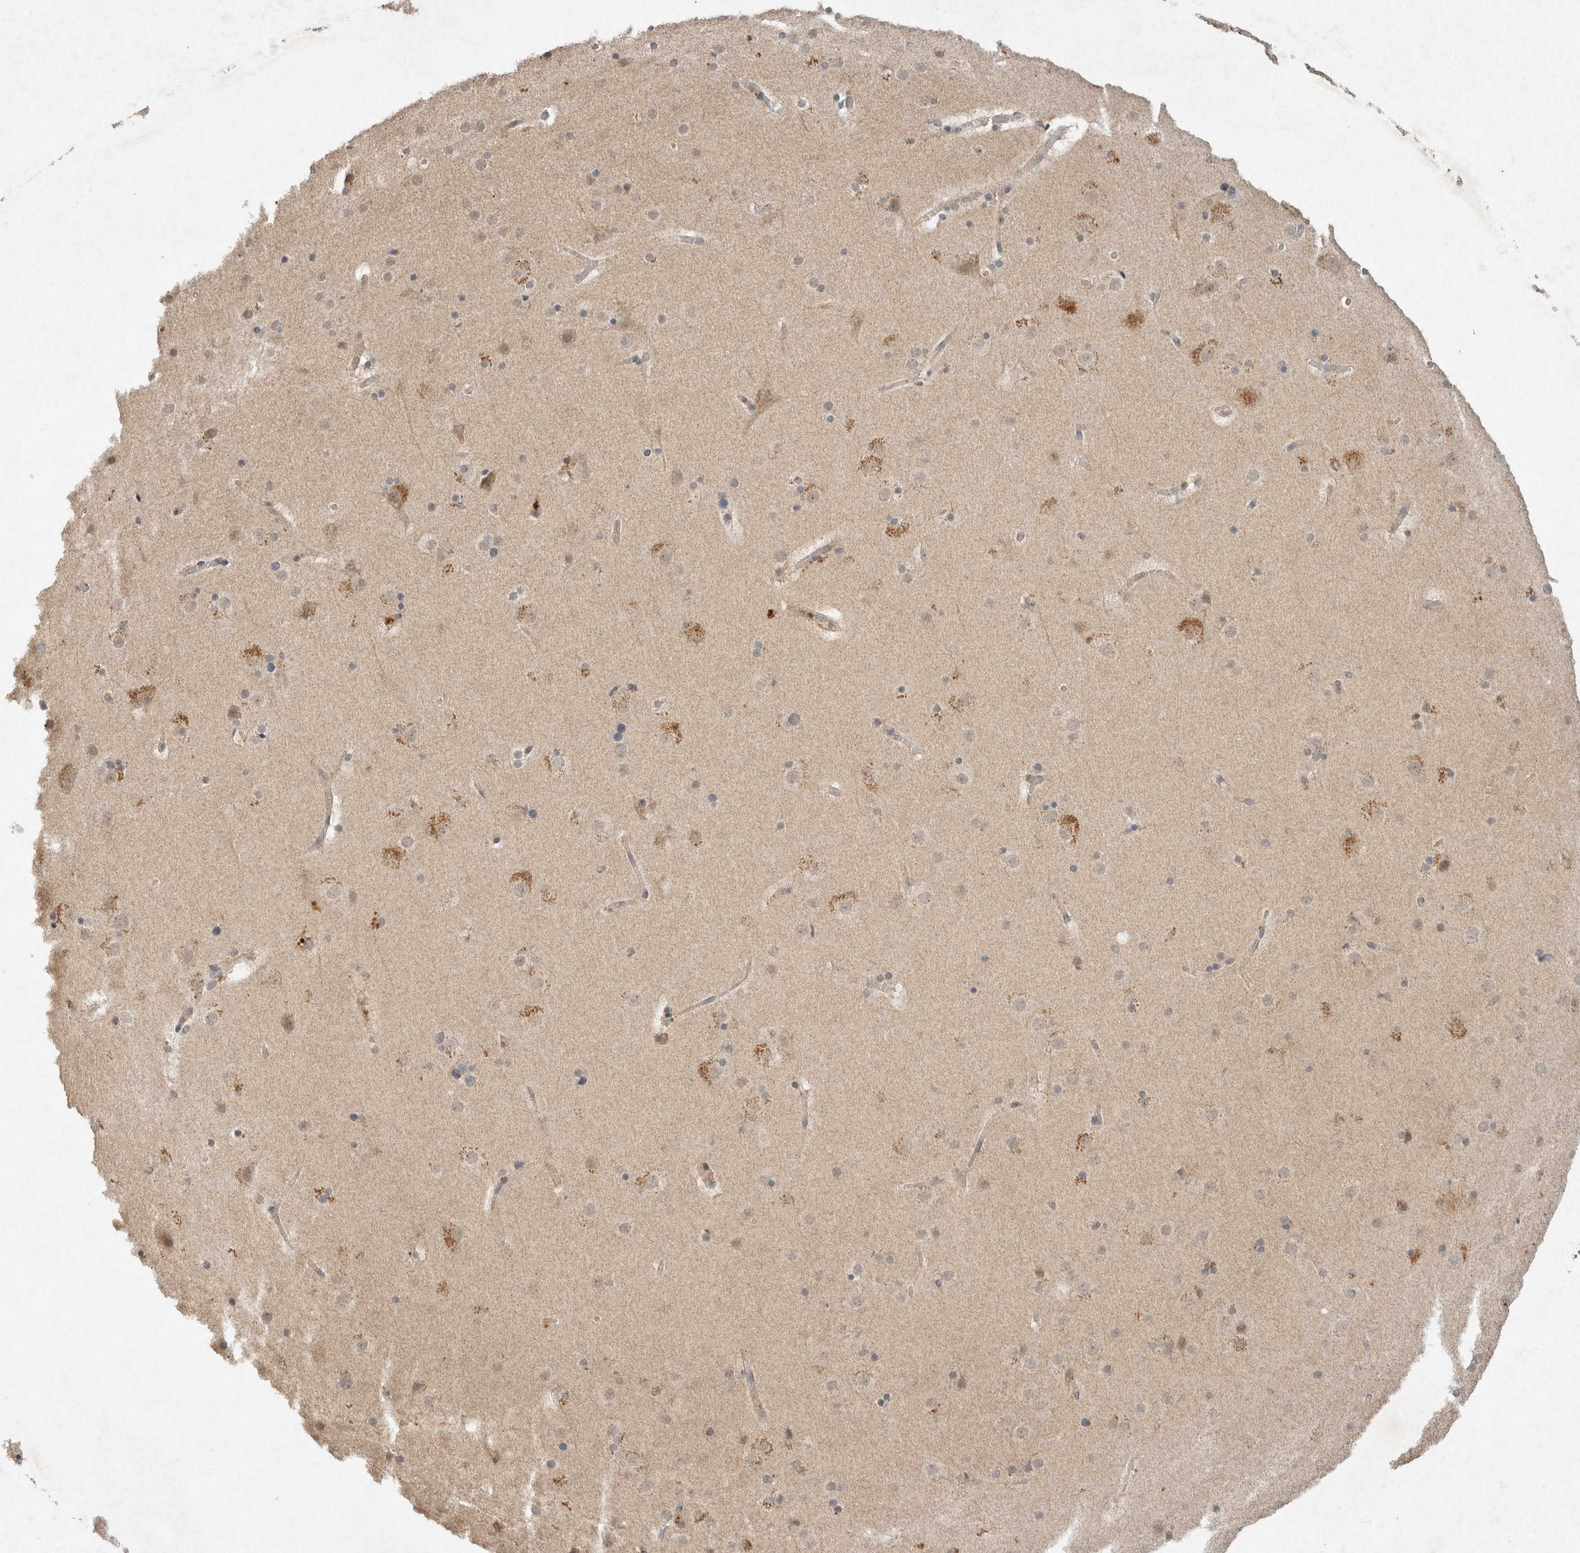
{"staining": {"intensity": "negative", "quantity": "none", "location": "none"}, "tissue": "cerebral cortex", "cell_type": "Endothelial cells", "image_type": "normal", "snomed": [{"axis": "morphology", "description": "Normal tissue, NOS"}, {"axis": "topography", "description": "Cerebral cortex"}], "caption": "This micrograph is of unremarkable cerebral cortex stained with immunohistochemistry (IHC) to label a protein in brown with the nuclei are counter-stained blue. There is no positivity in endothelial cells.", "gene": "LOXL2", "patient": {"sex": "male", "age": 57}}